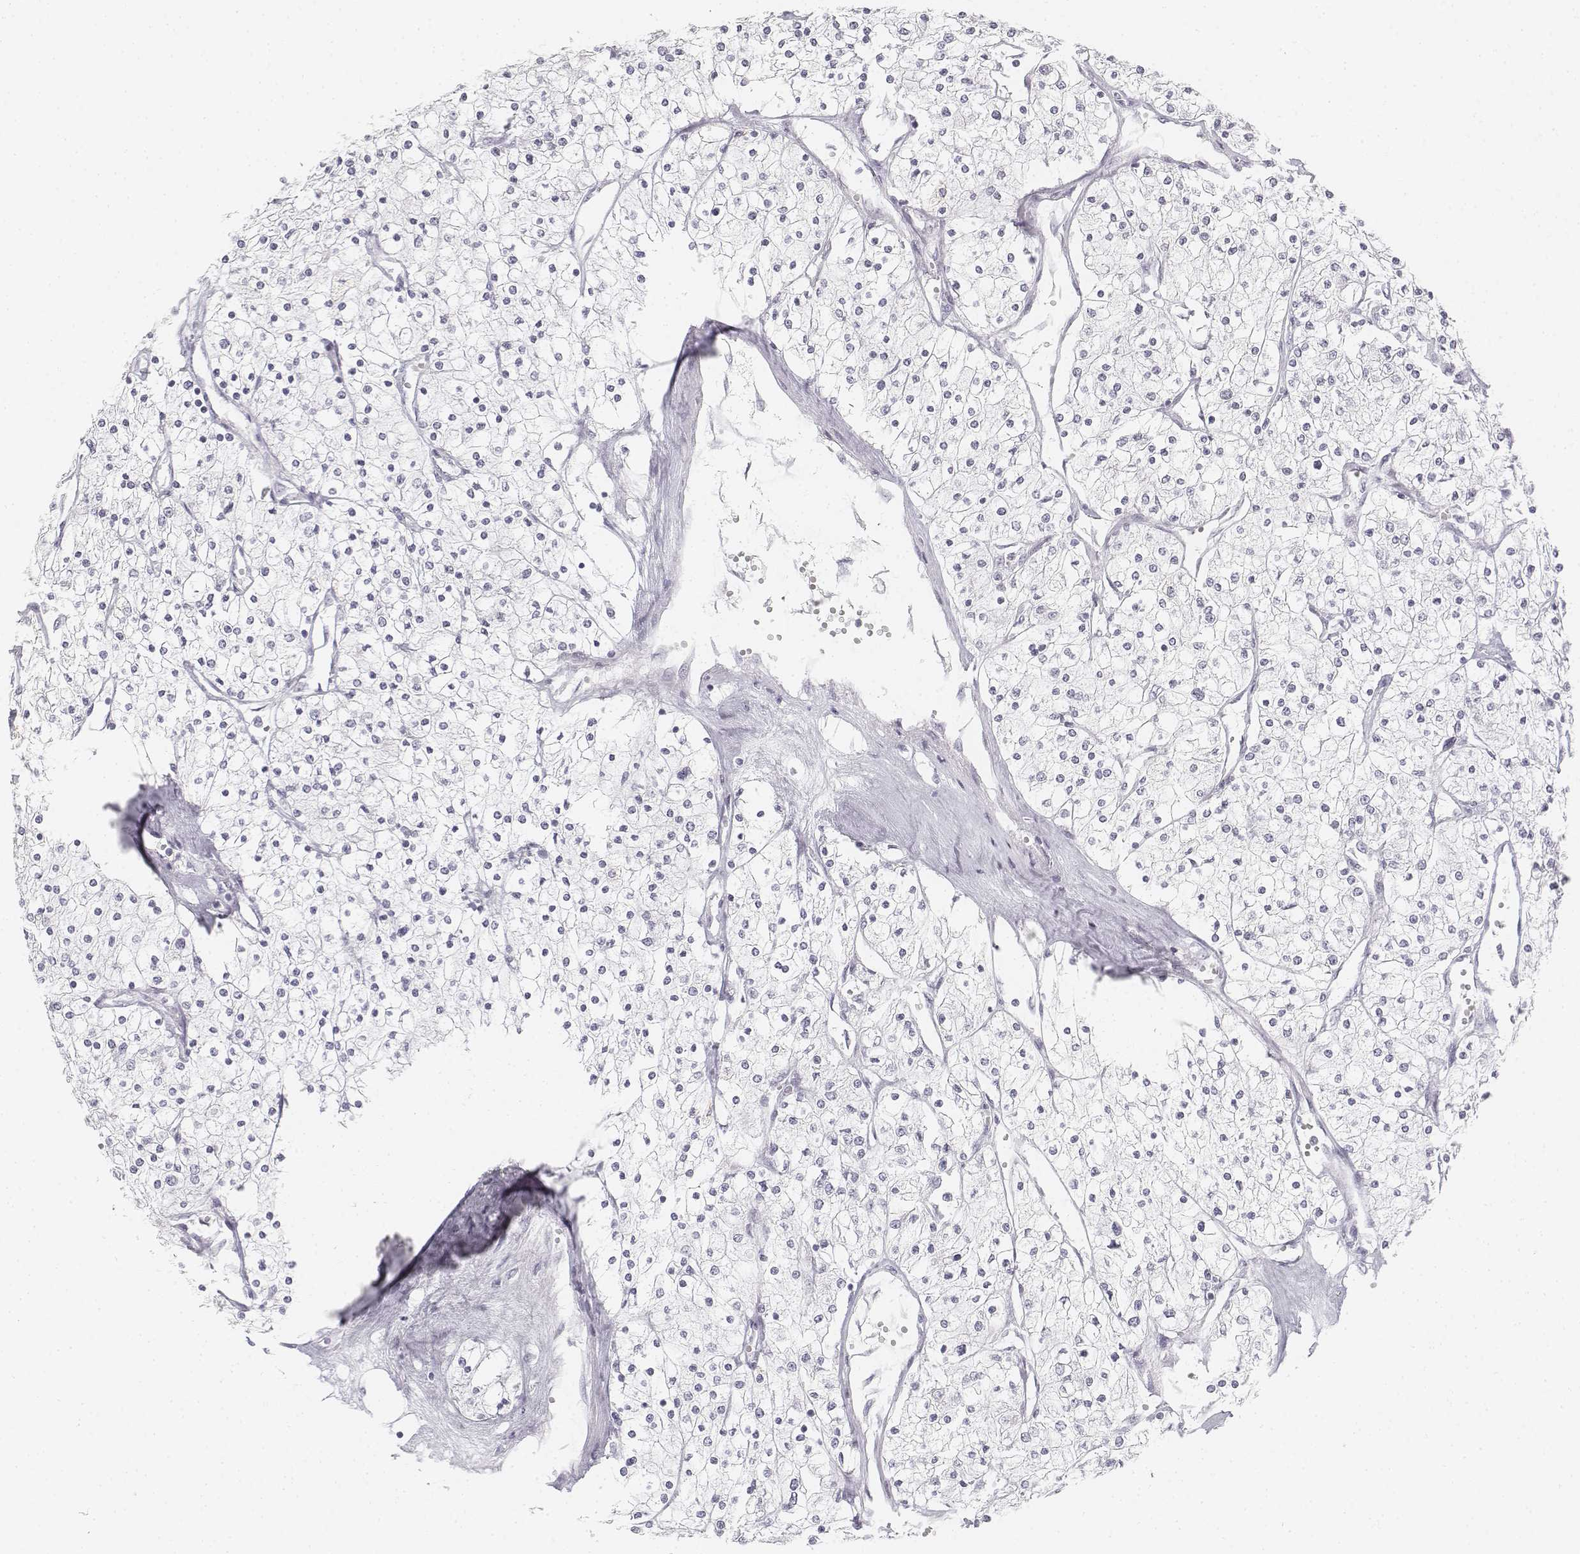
{"staining": {"intensity": "negative", "quantity": "none", "location": "none"}, "tissue": "renal cancer", "cell_type": "Tumor cells", "image_type": "cancer", "snomed": [{"axis": "morphology", "description": "Adenocarcinoma, NOS"}, {"axis": "topography", "description": "Kidney"}], "caption": "IHC of adenocarcinoma (renal) displays no expression in tumor cells. Nuclei are stained in blue.", "gene": "KRT25", "patient": {"sex": "male", "age": 80}}